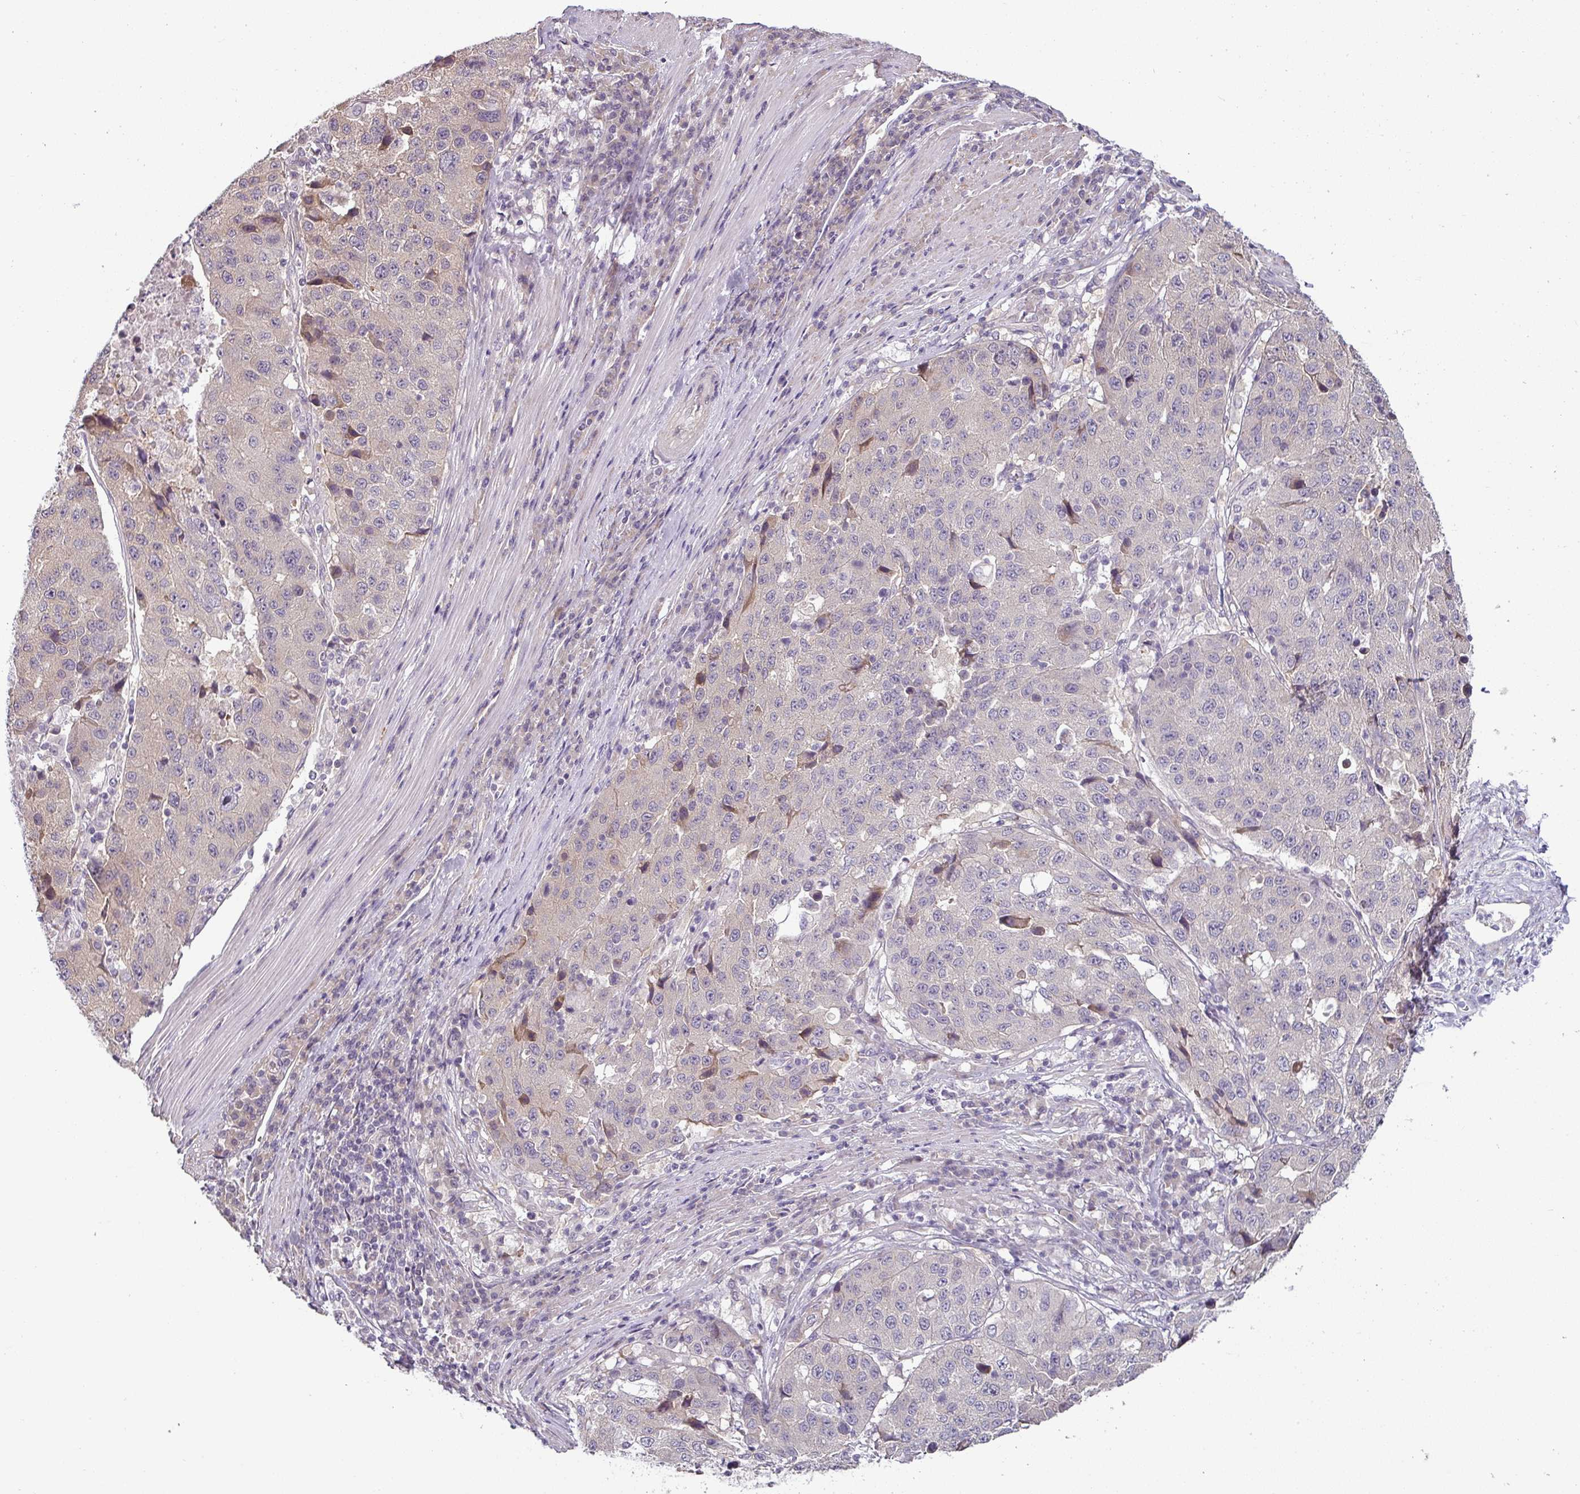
{"staining": {"intensity": "negative", "quantity": "none", "location": "none"}, "tissue": "stomach cancer", "cell_type": "Tumor cells", "image_type": "cancer", "snomed": [{"axis": "morphology", "description": "Adenocarcinoma, NOS"}, {"axis": "topography", "description": "Stomach"}], "caption": "The photomicrograph exhibits no staining of tumor cells in stomach adenocarcinoma.", "gene": "OR52D1", "patient": {"sex": "male", "age": 71}}